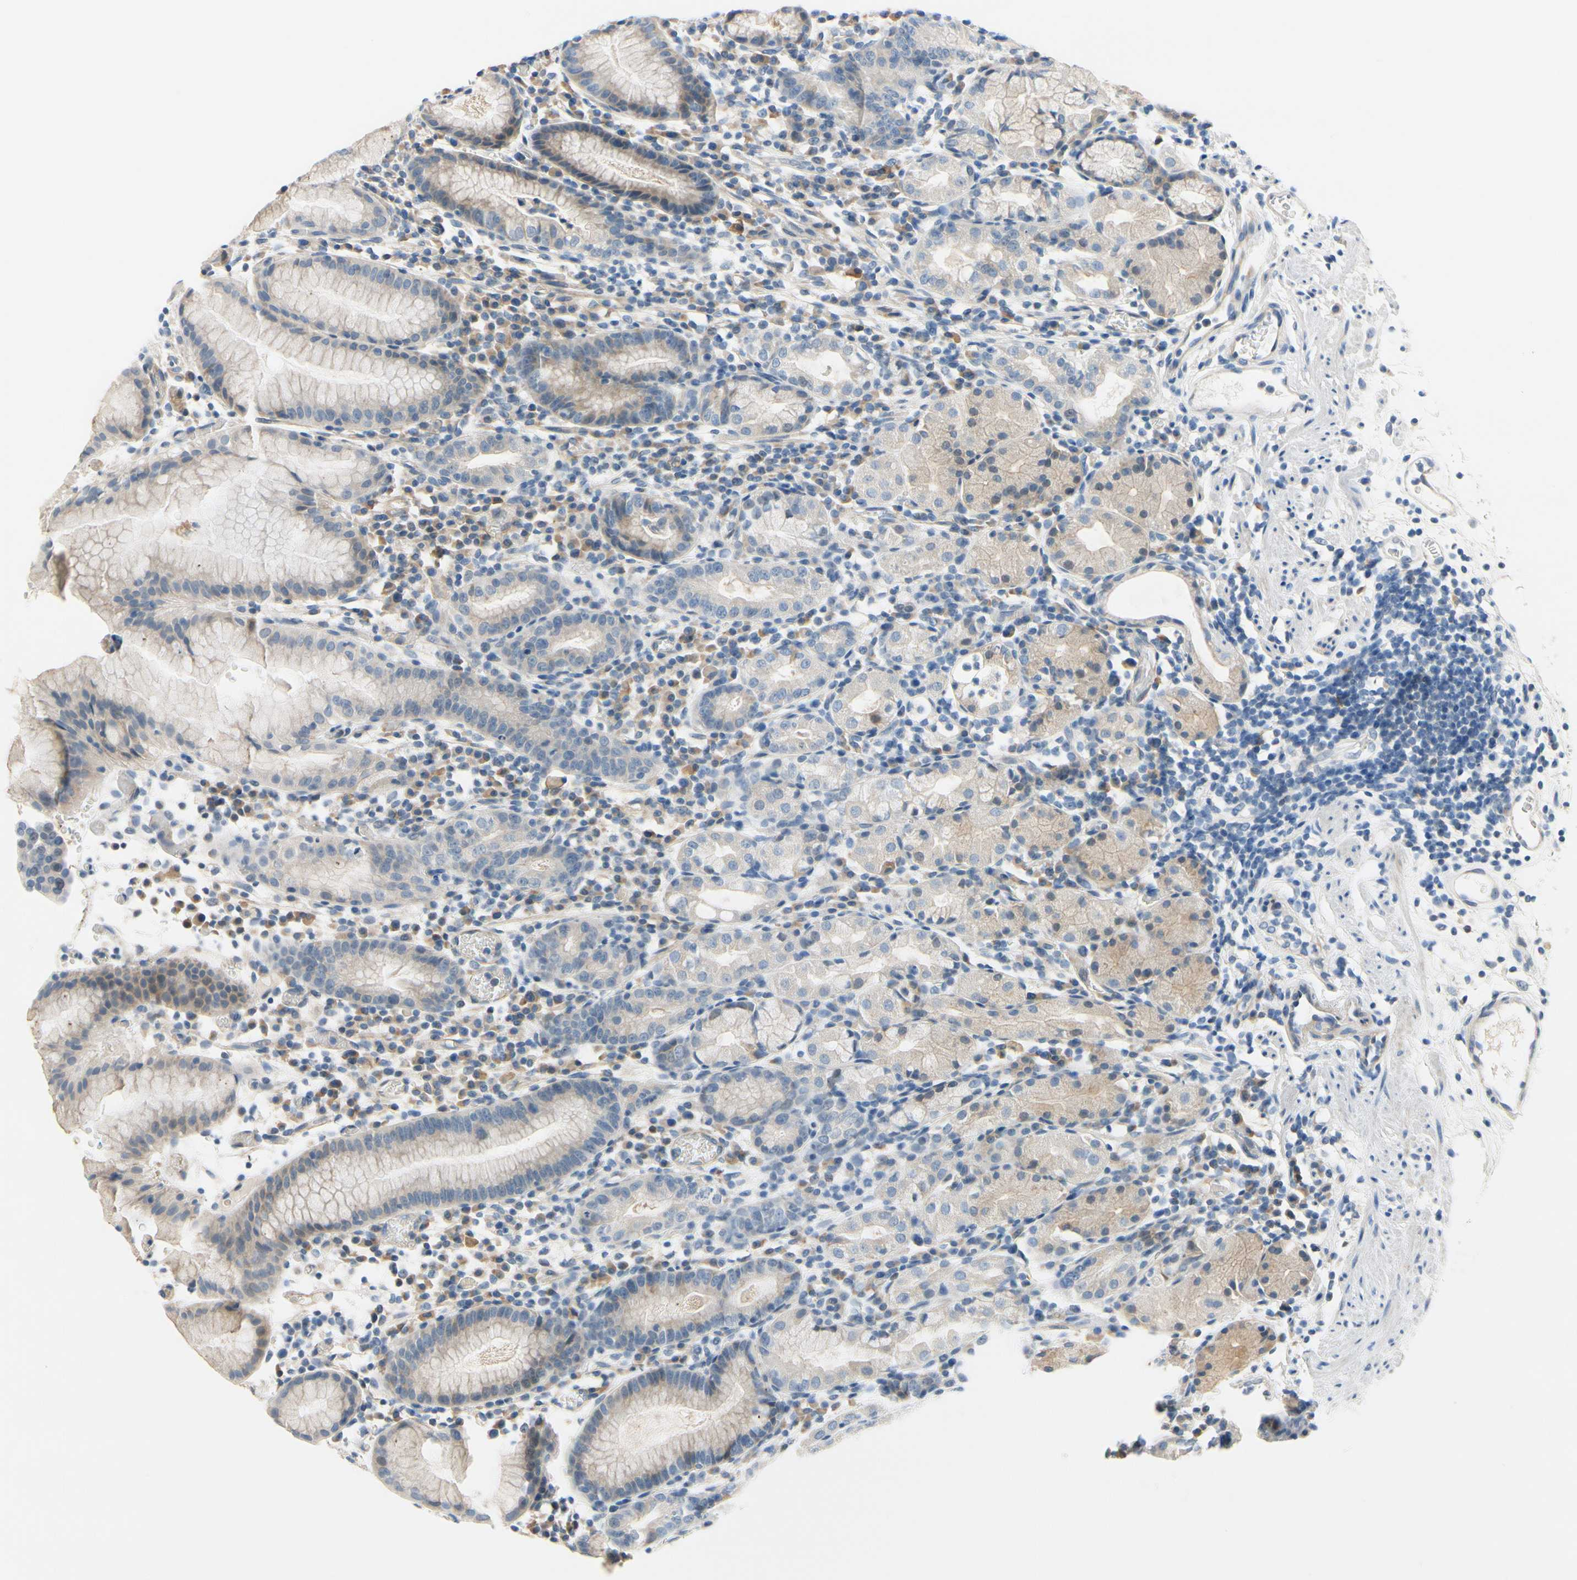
{"staining": {"intensity": "moderate", "quantity": "25%-75%", "location": "cytoplasmic/membranous"}, "tissue": "stomach", "cell_type": "Glandular cells", "image_type": "normal", "snomed": [{"axis": "morphology", "description": "Normal tissue, NOS"}, {"axis": "topography", "description": "Stomach"}, {"axis": "topography", "description": "Stomach, lower"}], "caption": "The photomicrograph demonstrates immunohistochemical staining of benign stomach. There is moderate cytoplasmic/membranous positivity is identified in approximately 25%-75% of glandular cells.", "gene": "FCER2", "patient": {"sex": "female", "age": 75}}